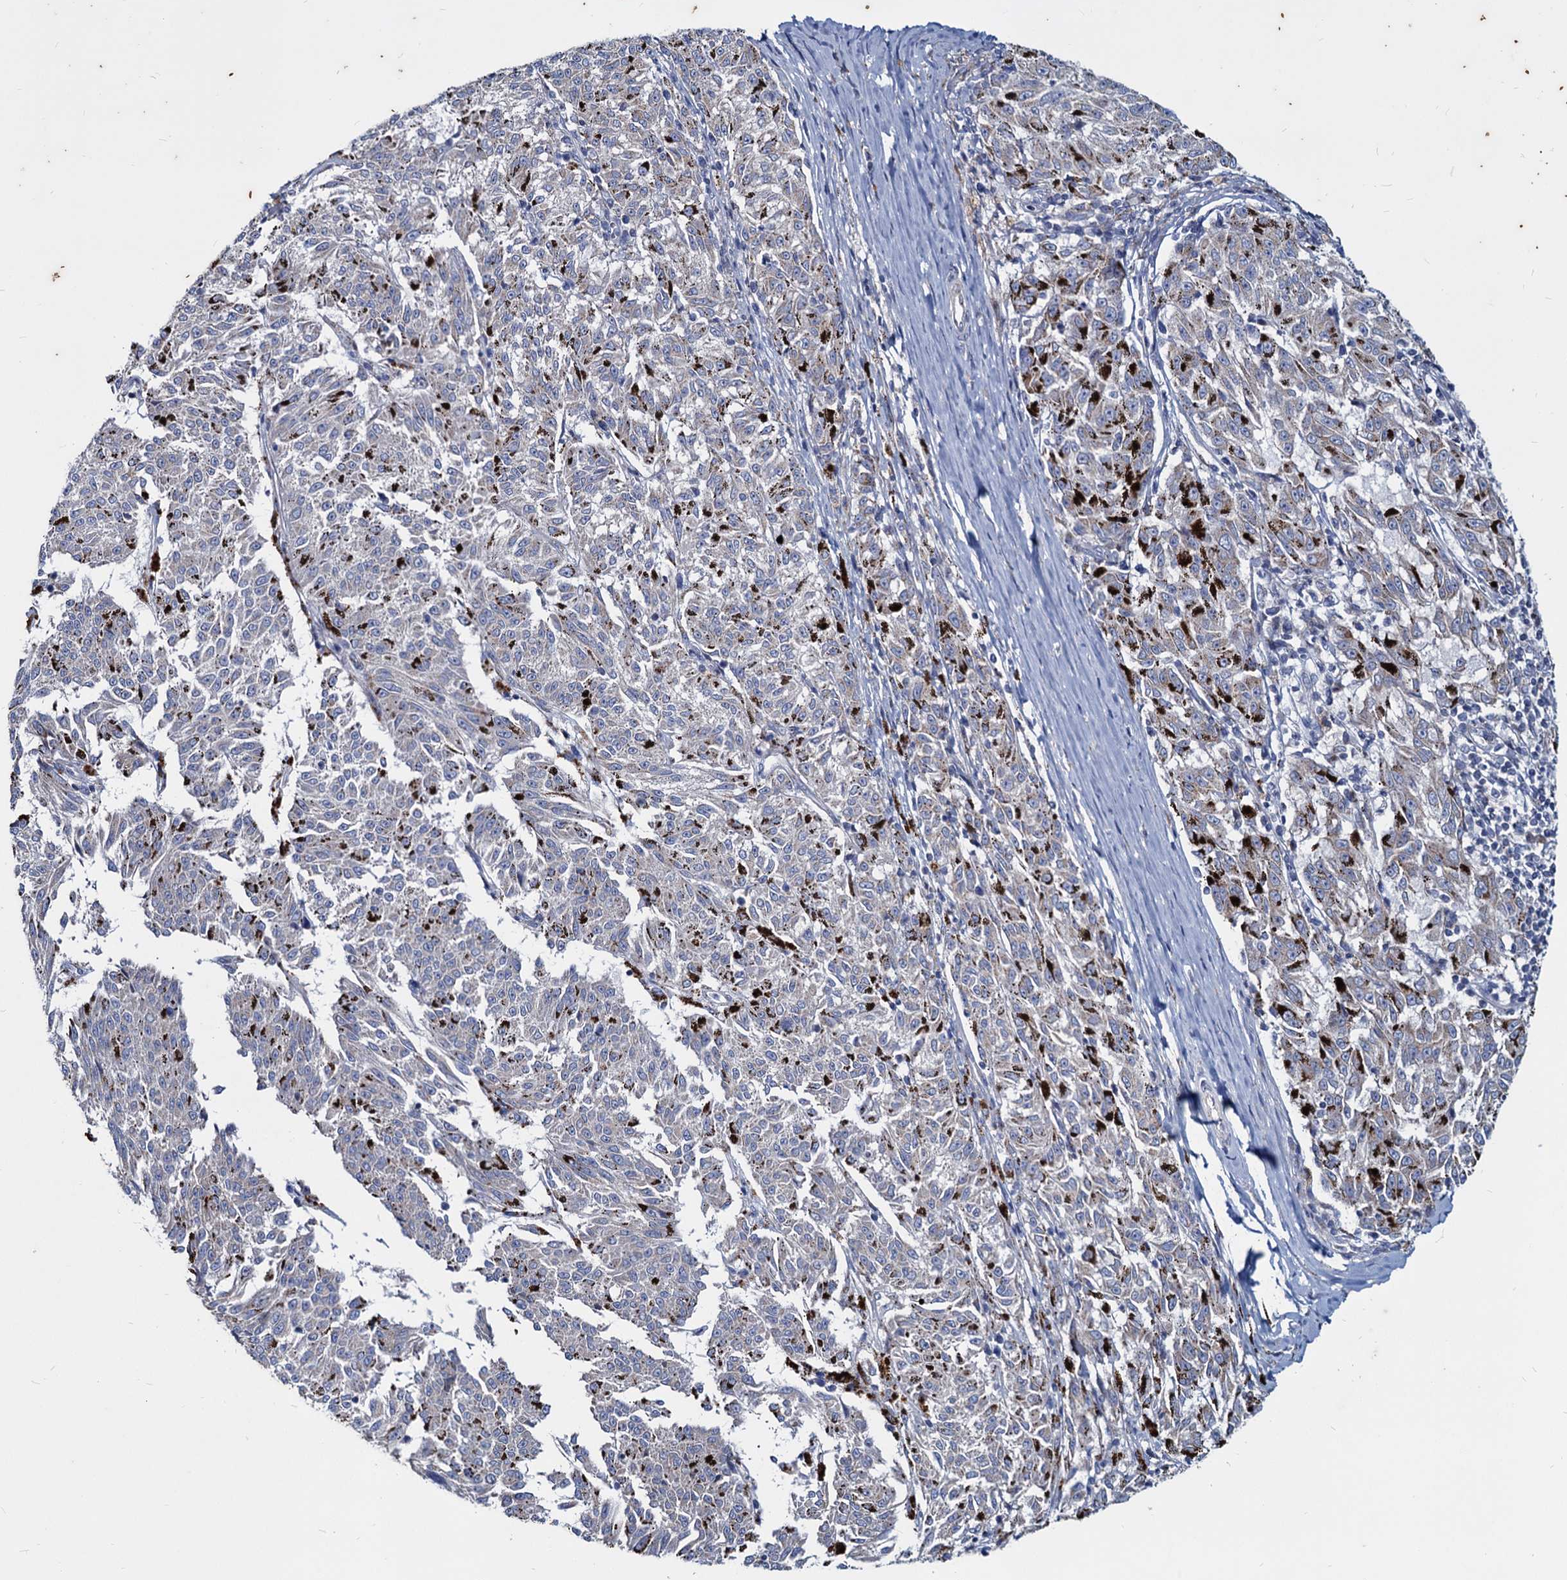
{"staining": {"intensity": "negative", "quantity": "none", "location": "none"}, "tissue": "melanoma", "cell_type": "Tumor cells", "image_type": "cancer", "snomed": [{"axis": "morphology", "description": "Malignant melanoma, NOS"}, {"axis": "topography", "description": "Skin"}], "caption": "Immunohistochemical staining of melanoma displays no significant expression in tumor cells. The staining was performed using DAB (3,3'-diaminobenzidine) to visualize the protein expression in brown, while the nuclei were stained in blue with hematoxylin (Magnification: 20x).", "gene": "AGBL4", "patient": {"sex": "female", "age": 72}}